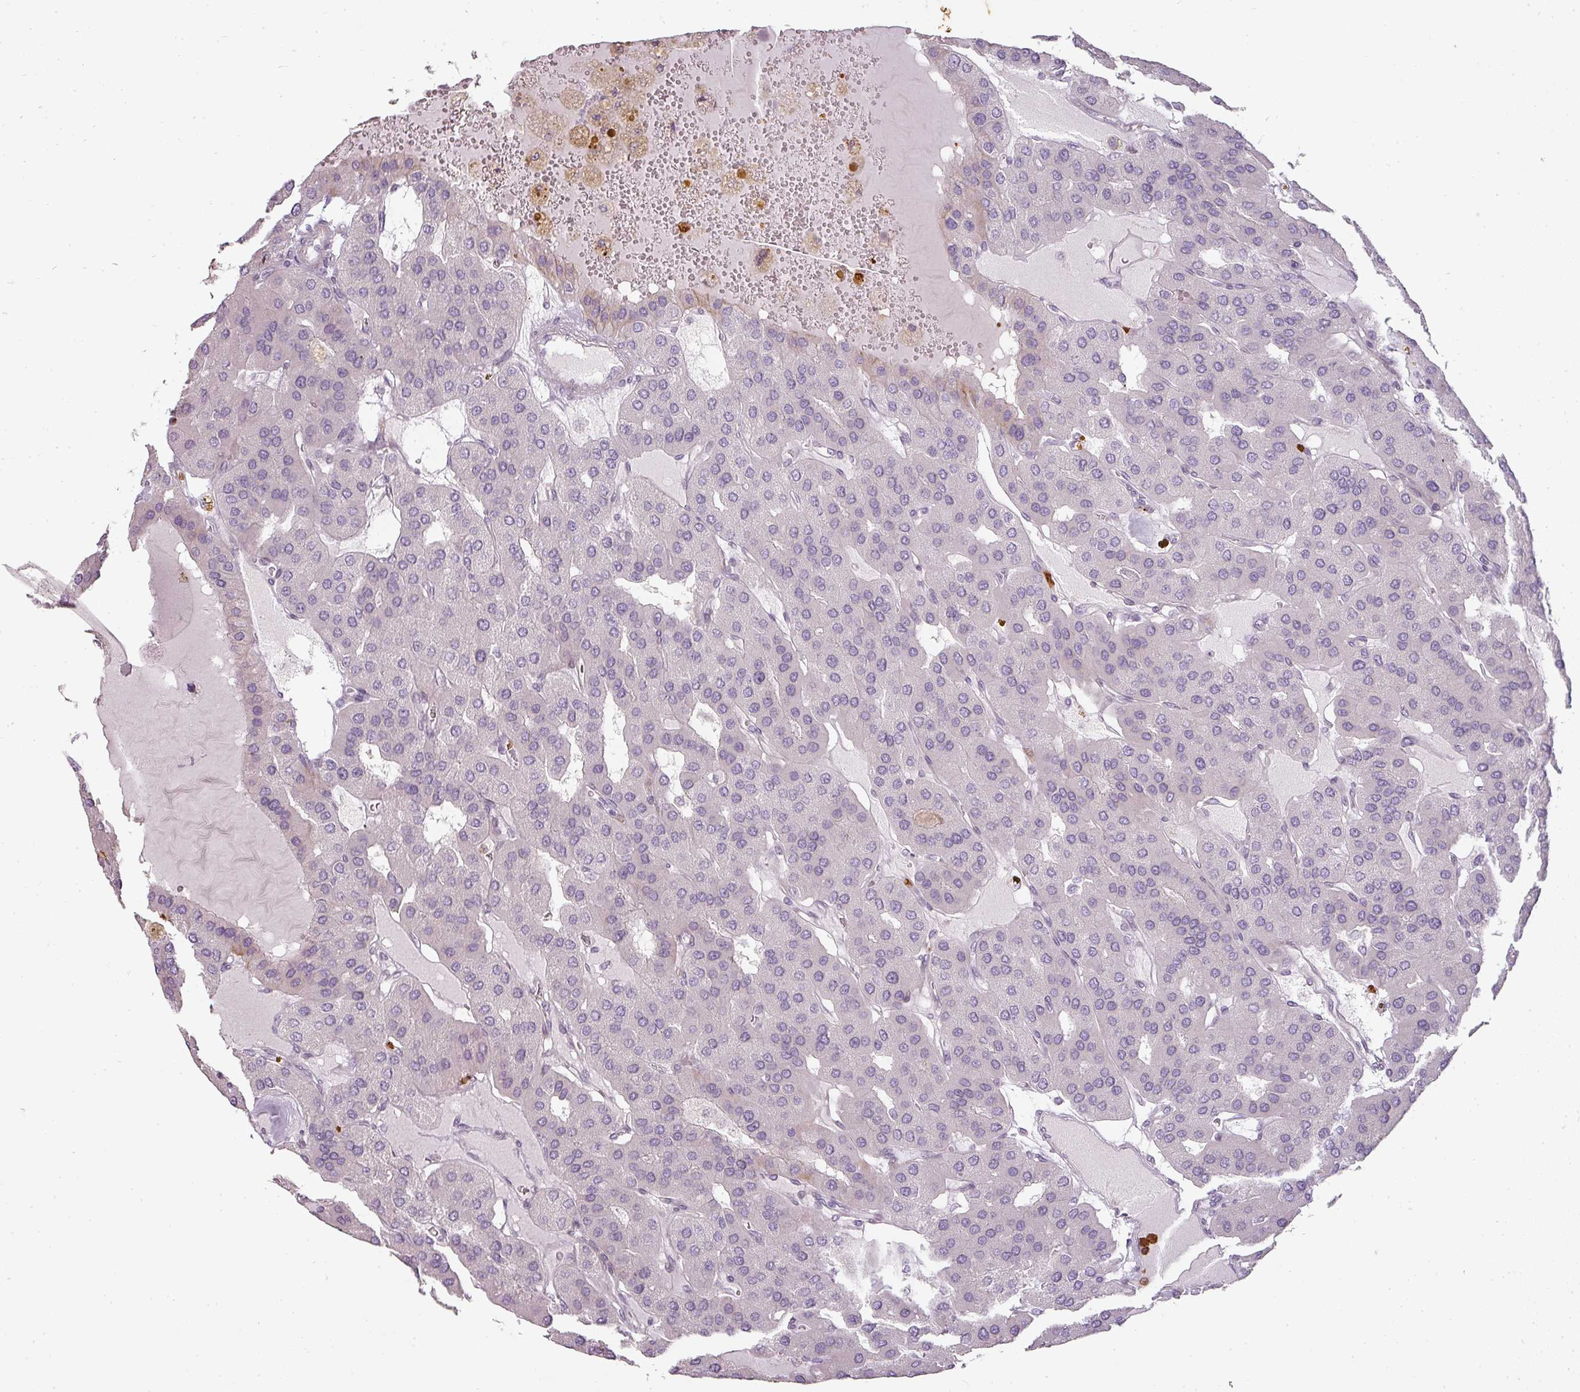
{"staining": {"intensity": "negative", "quantity": "none", "location": "none"}, "tissue": "parathyroid gland", "cell_type": "Glandular cells", "image_type": "normal", "snomed": [{"axis": "morphology", "description": "Normal tissue, NOS"}, {"axis": "morphology", "description": "Adenoma, NOS"}, {"axis": "topography", "description": "Parathyroid gland"}], "caption": "Histopathology image shows no protein staining in glandular cells of benign parathyroid gland.", "gene": "BIK", "patient": {"sex": "female", "age": 86}}